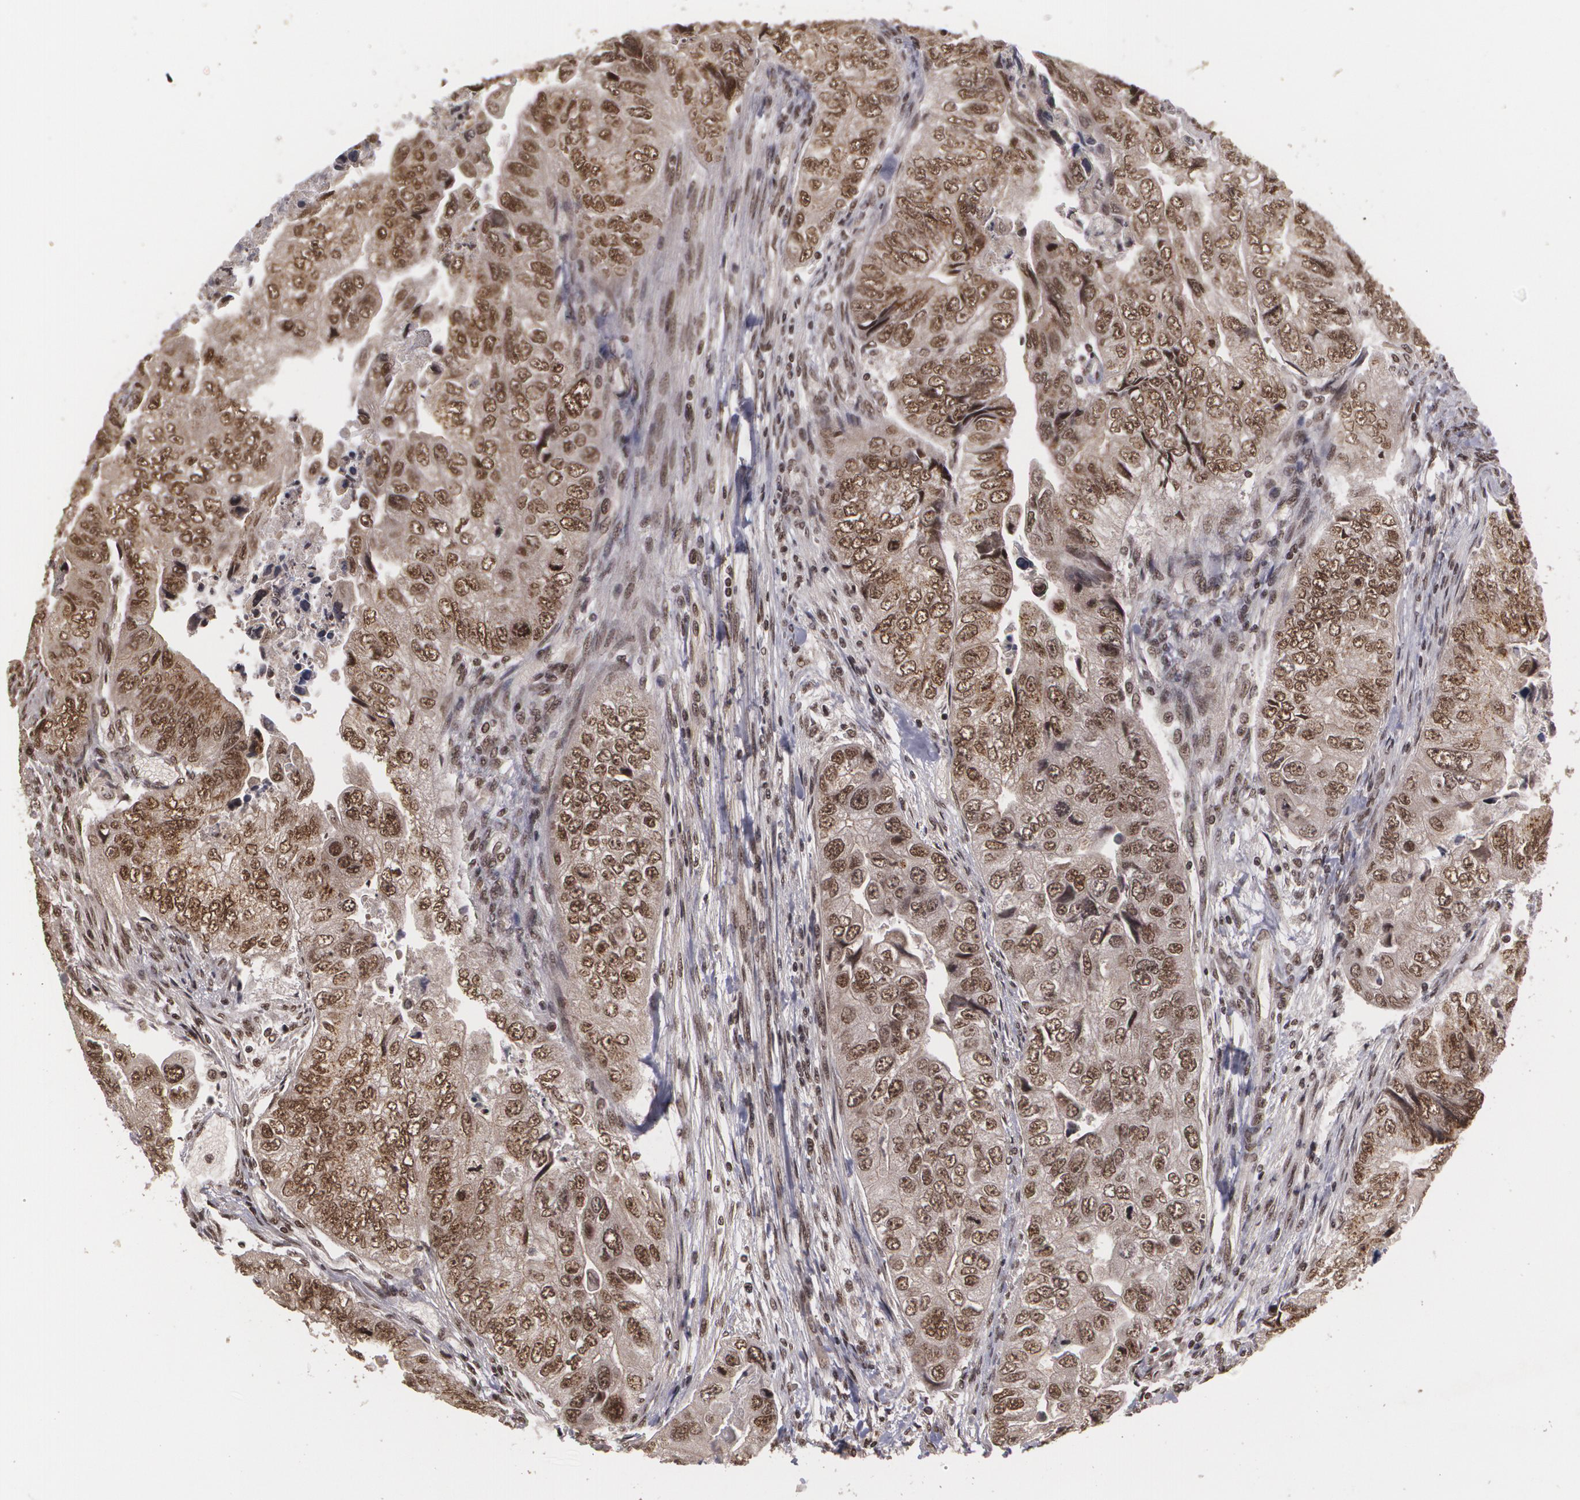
{"staining": {"intensity": "strong", "quantity": ">75%", "location": "nuclear"}, "tissue": "colorectal cancer", "cell_type": "Tumor cells", "image_type": "cancer", "snomed": [{"axis": "morphology", "description": "Adenocarcinoma, NOS"}, {"axis": "topography", "description": "Colon"}], "caption": "Immunohistochemical staining of human colorectal cancer demonstrates high levels of strong nuclear staining in about >75% of tumor cells. (IHC, brightfield microscopy, high magnification).", "gene": "RXRB", "patient": {"sex": "female", "age": 11}}